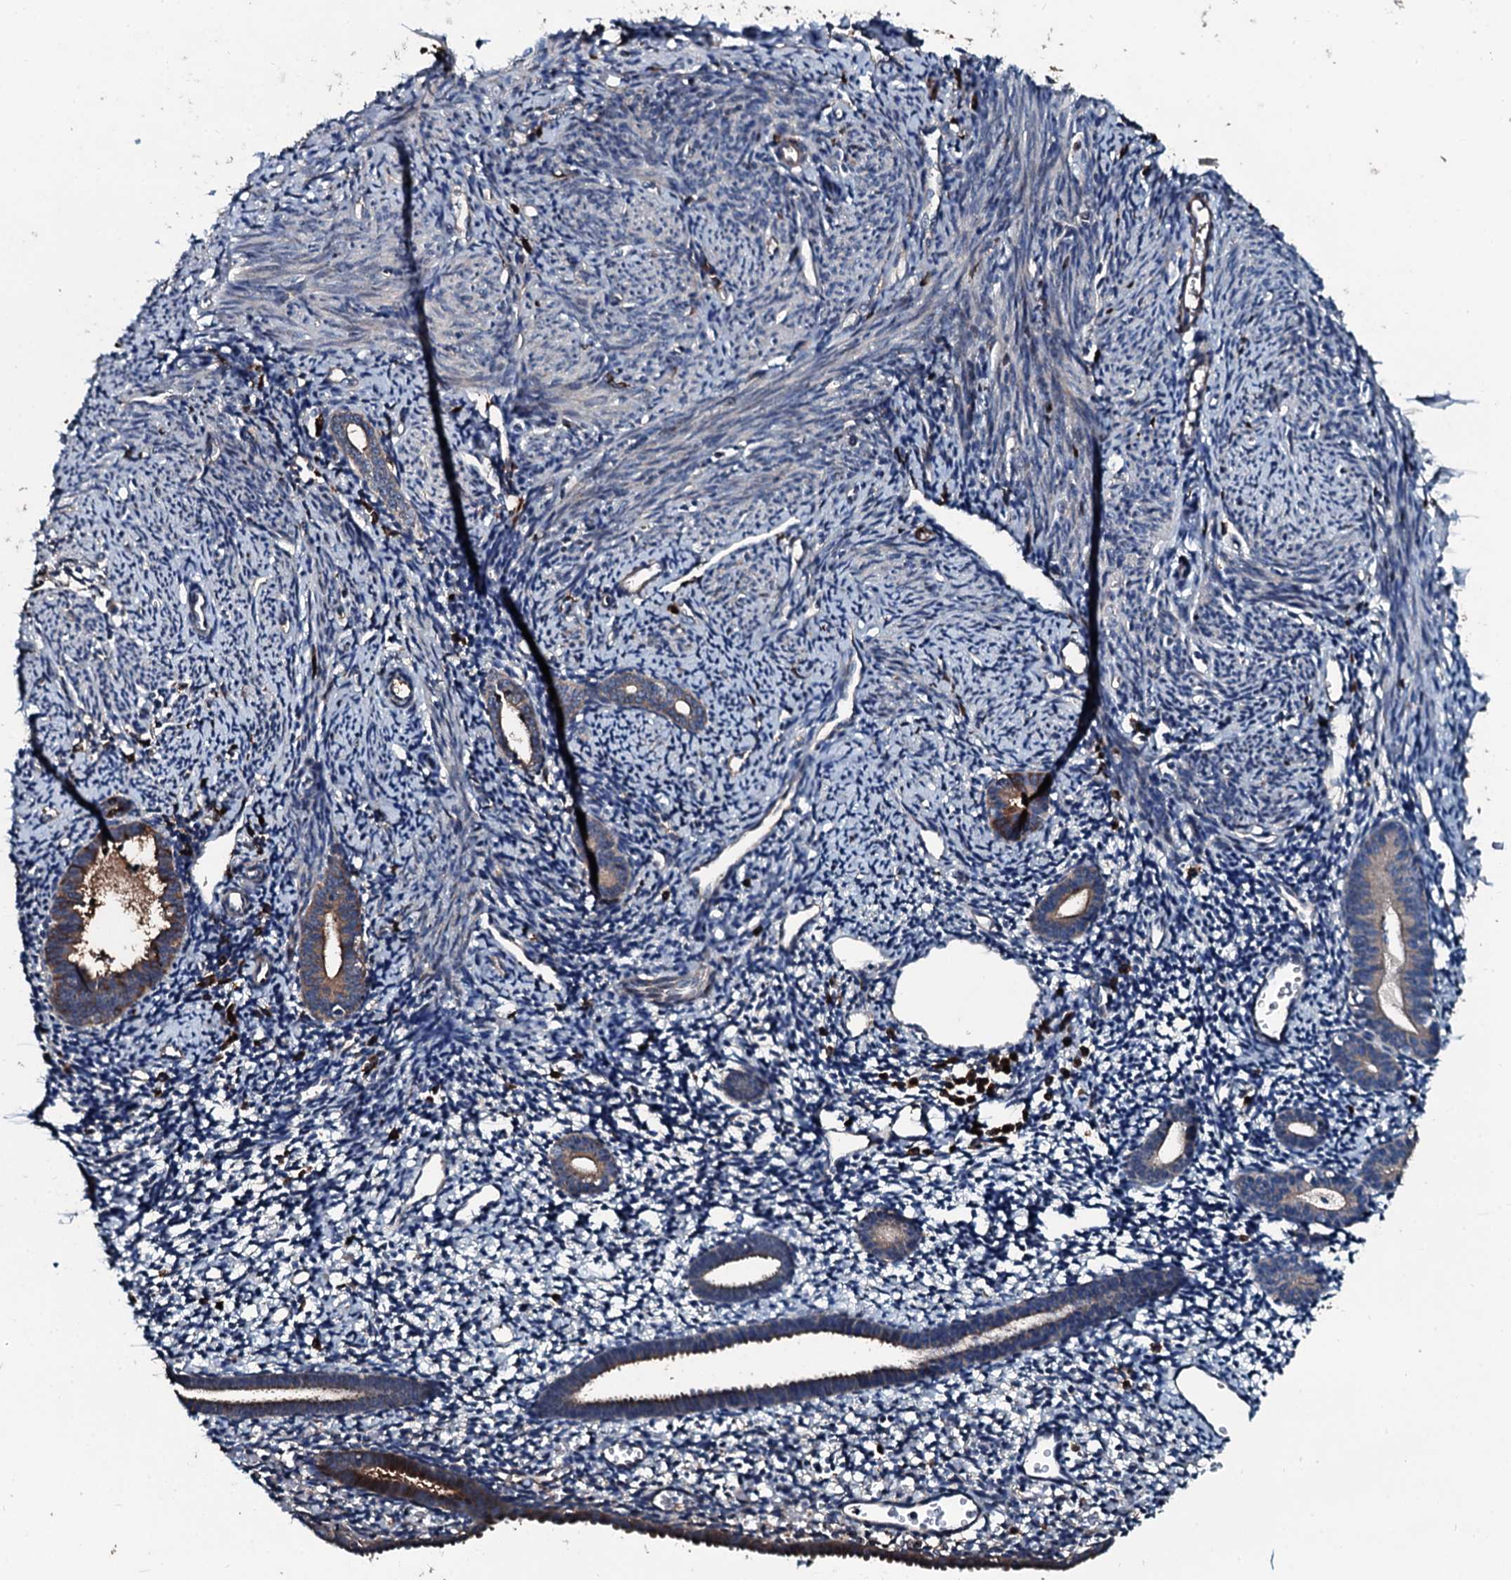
{"staining": {"intensity": "weak", "quantity": "<25%", "location": "cytoplasmic/membranous"}, "tissue": "endometrium", "cell_type": "Cells in endometrial stroma", "image_type": "normal", "snomed": [{"axis": "morphology", "description": "Normal tissue, NOS"}, {"axis": "topography", "description": "Endometrium"}], "caption": "Immunohistochemical staining of benign human endometrium shows no significant positivity in cells in endometrial stroma. Nuclei are stained in blue.", "gene": "AARS1", "patient": {"sex": "female", "age": 56}}